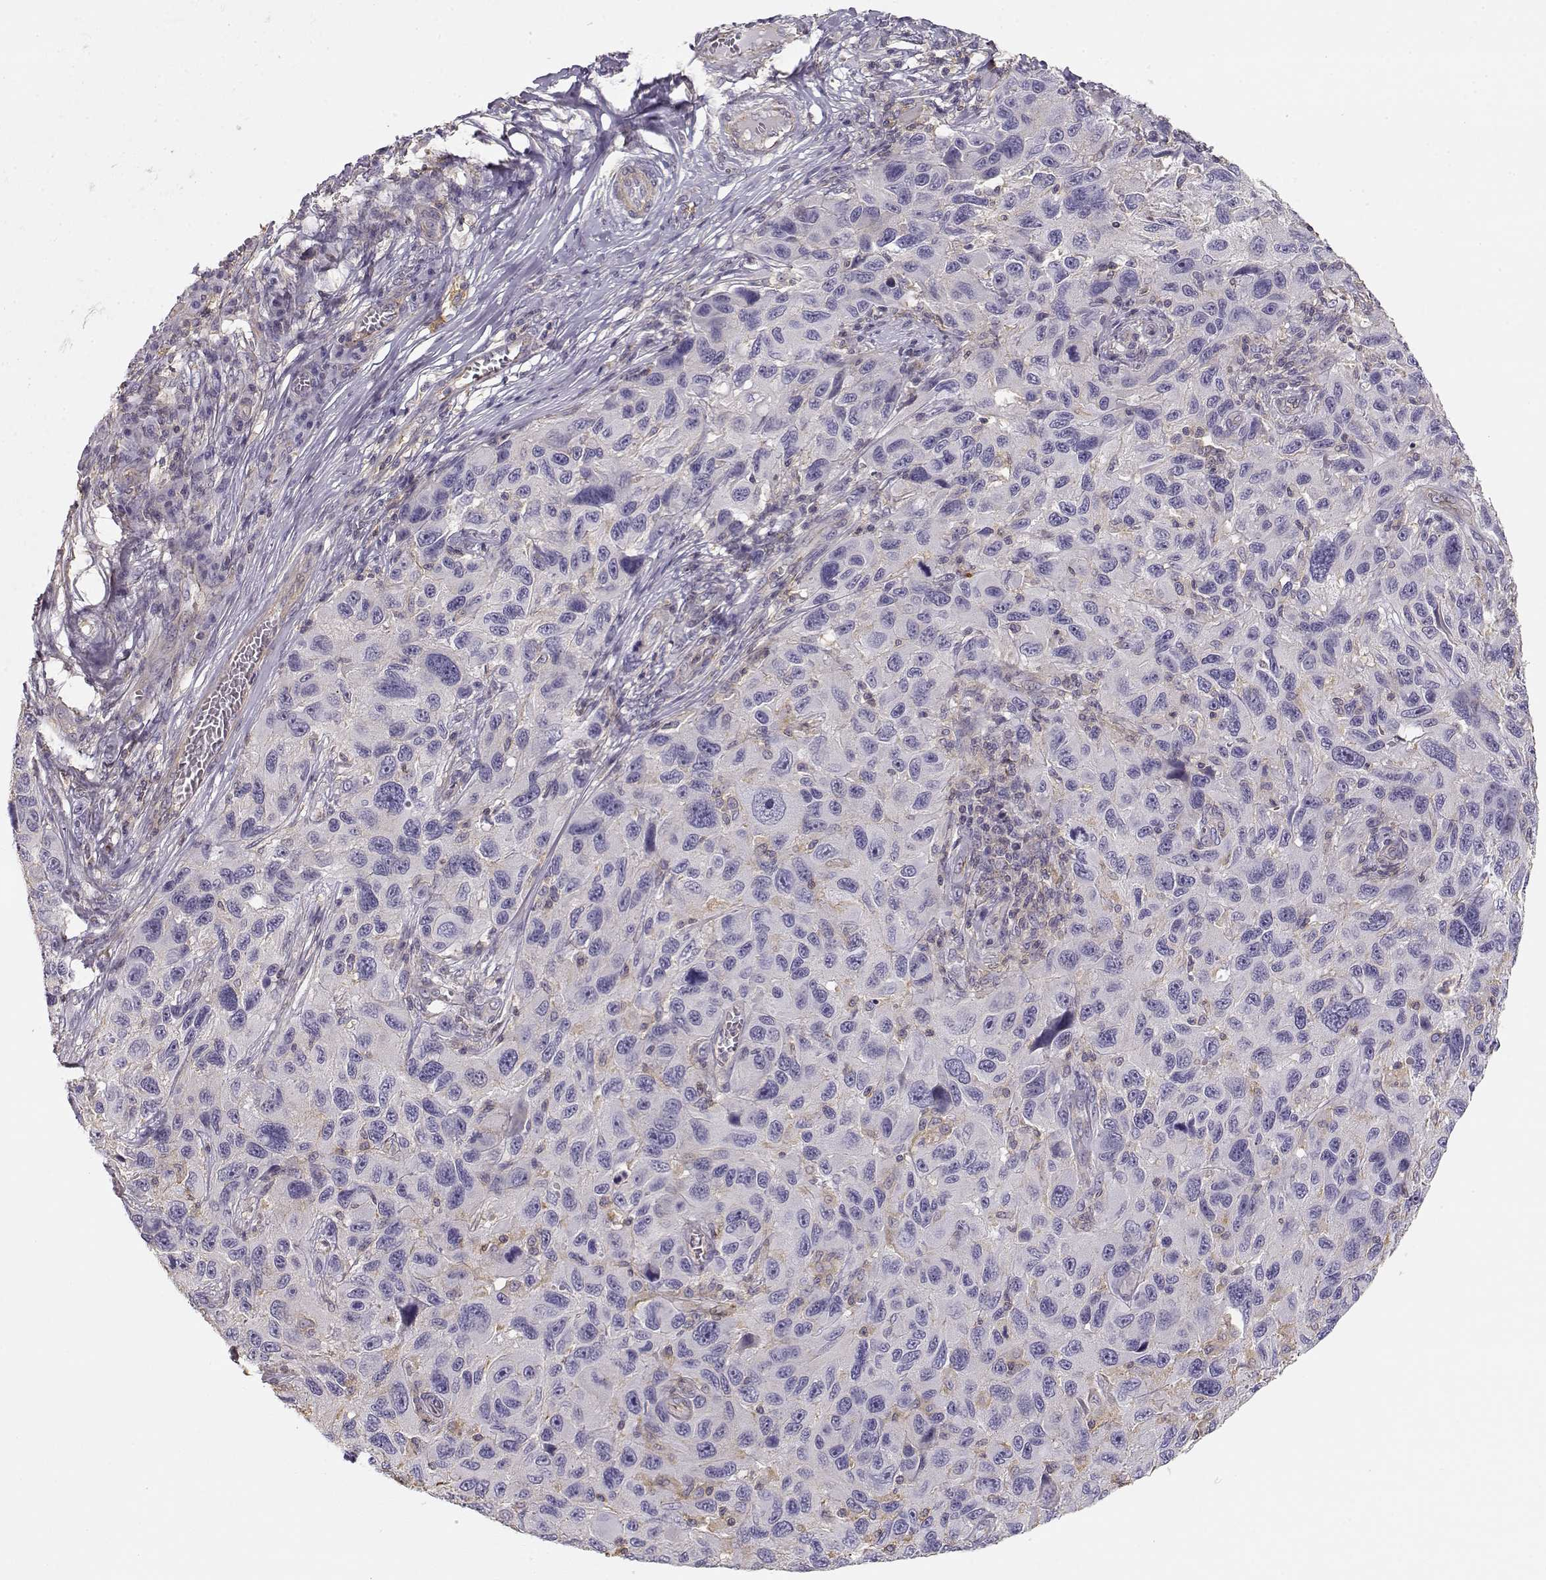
{"staining": {"intensity": "negative", "quantity": "none", "location": "none"}, "tissue": "melanoma", "cell_type": "Tumor cells", "image_type": "cancer", "snomed": [{"axis": "morphology", "description": "Malignant melanoma, NOS"}, {"axis": "topography", "description": "Skin"}], "caption": "Malignant melanoma stained for a protein using immunohistochemistry (IHC) reveals no staining tumor cells.", "gene": "DAPL1", "patient": {"sex": "male", "age": 53}}